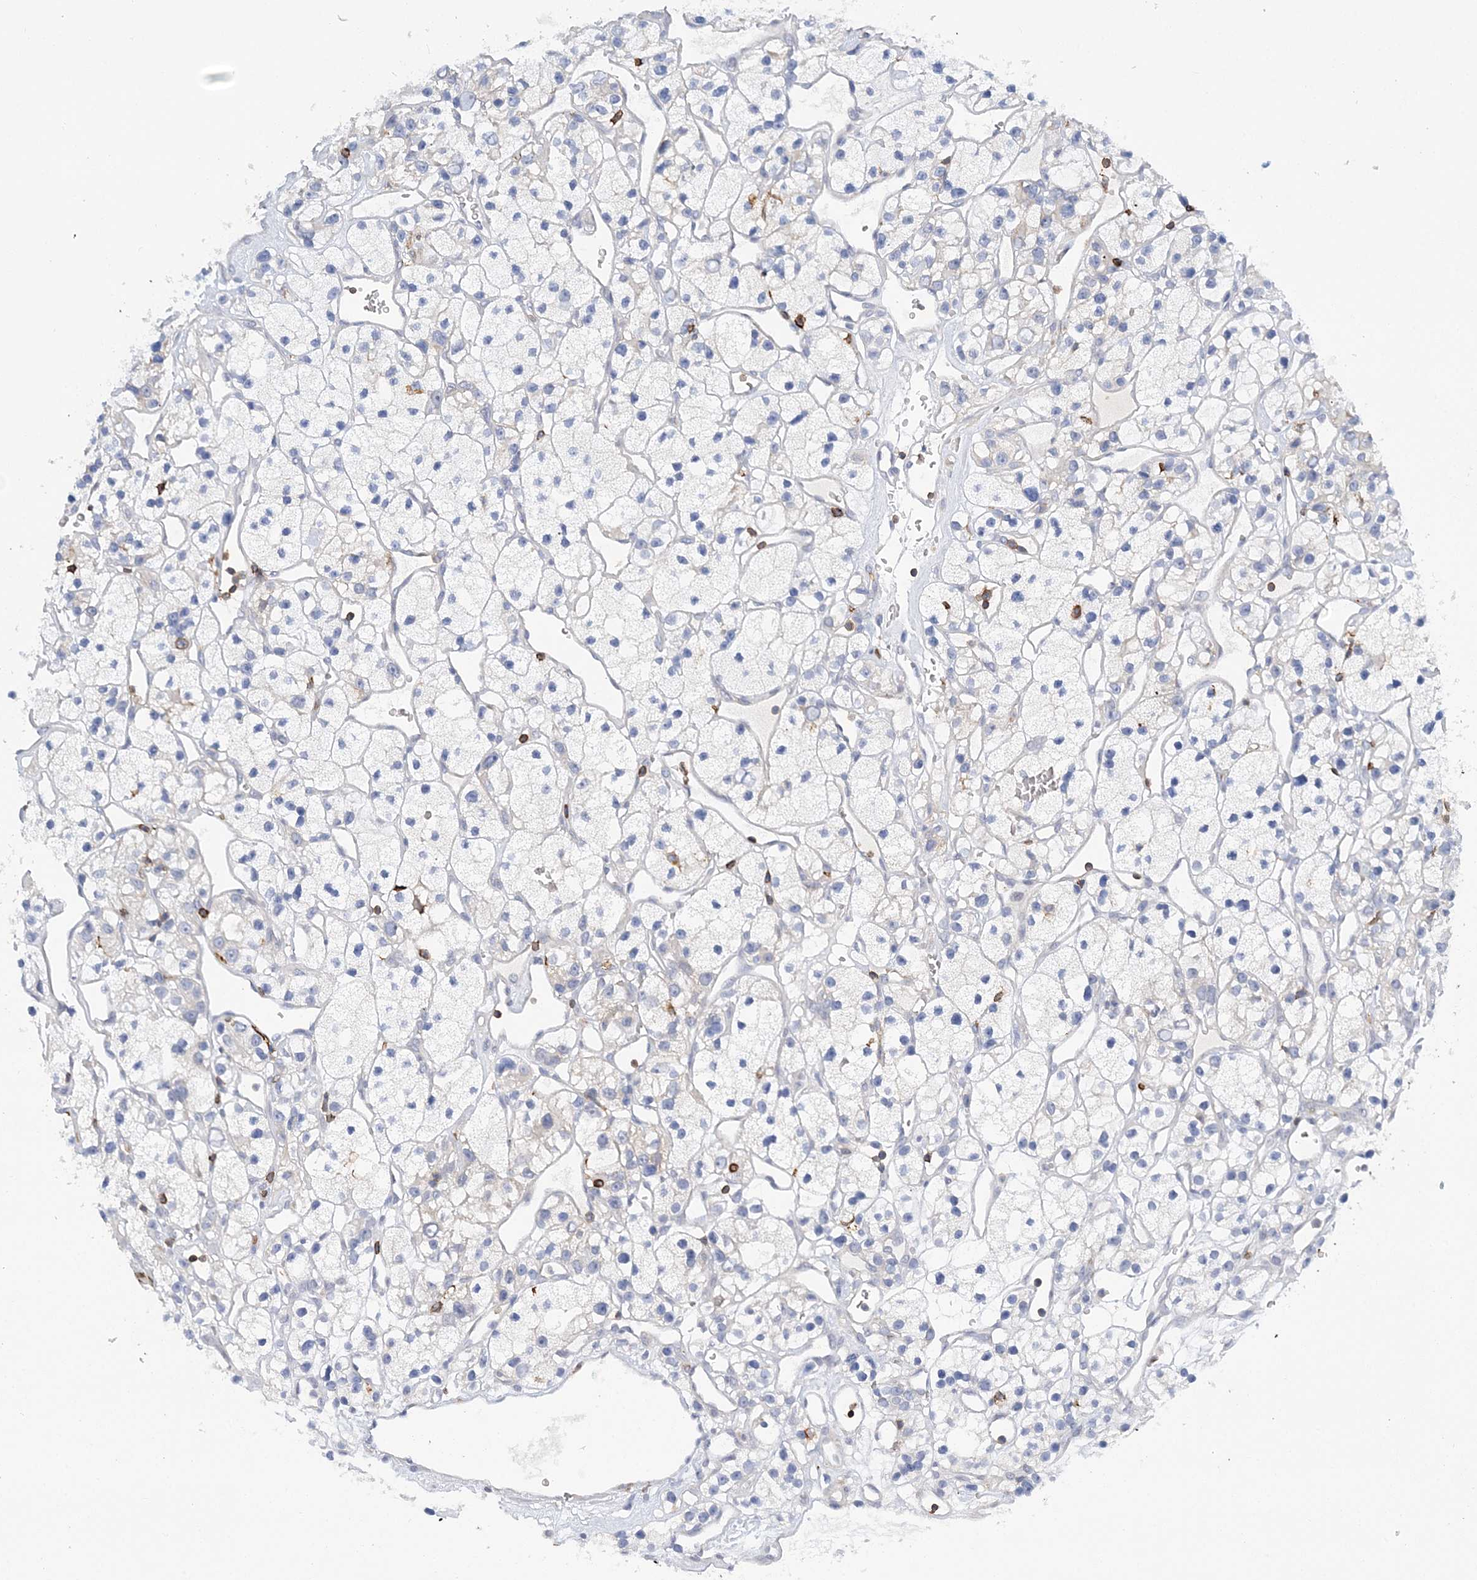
{"staining": {"intensity": "negative", "quantity": "none", "location": "none"}, "tissue": "renal cancer", "cell_type": "Tumor cells", "image_type": "cancer", "snomed": [{"axis": "morphology", "description": "Adenocarcinoma, NOS"}, {"axis": "topography", "description": "Kidney"}], "caption": "The image shows no staining of tumor cells in renal cancer.", "gene": "PRMT9", "patient": {"sex": "female", "age": 57}}